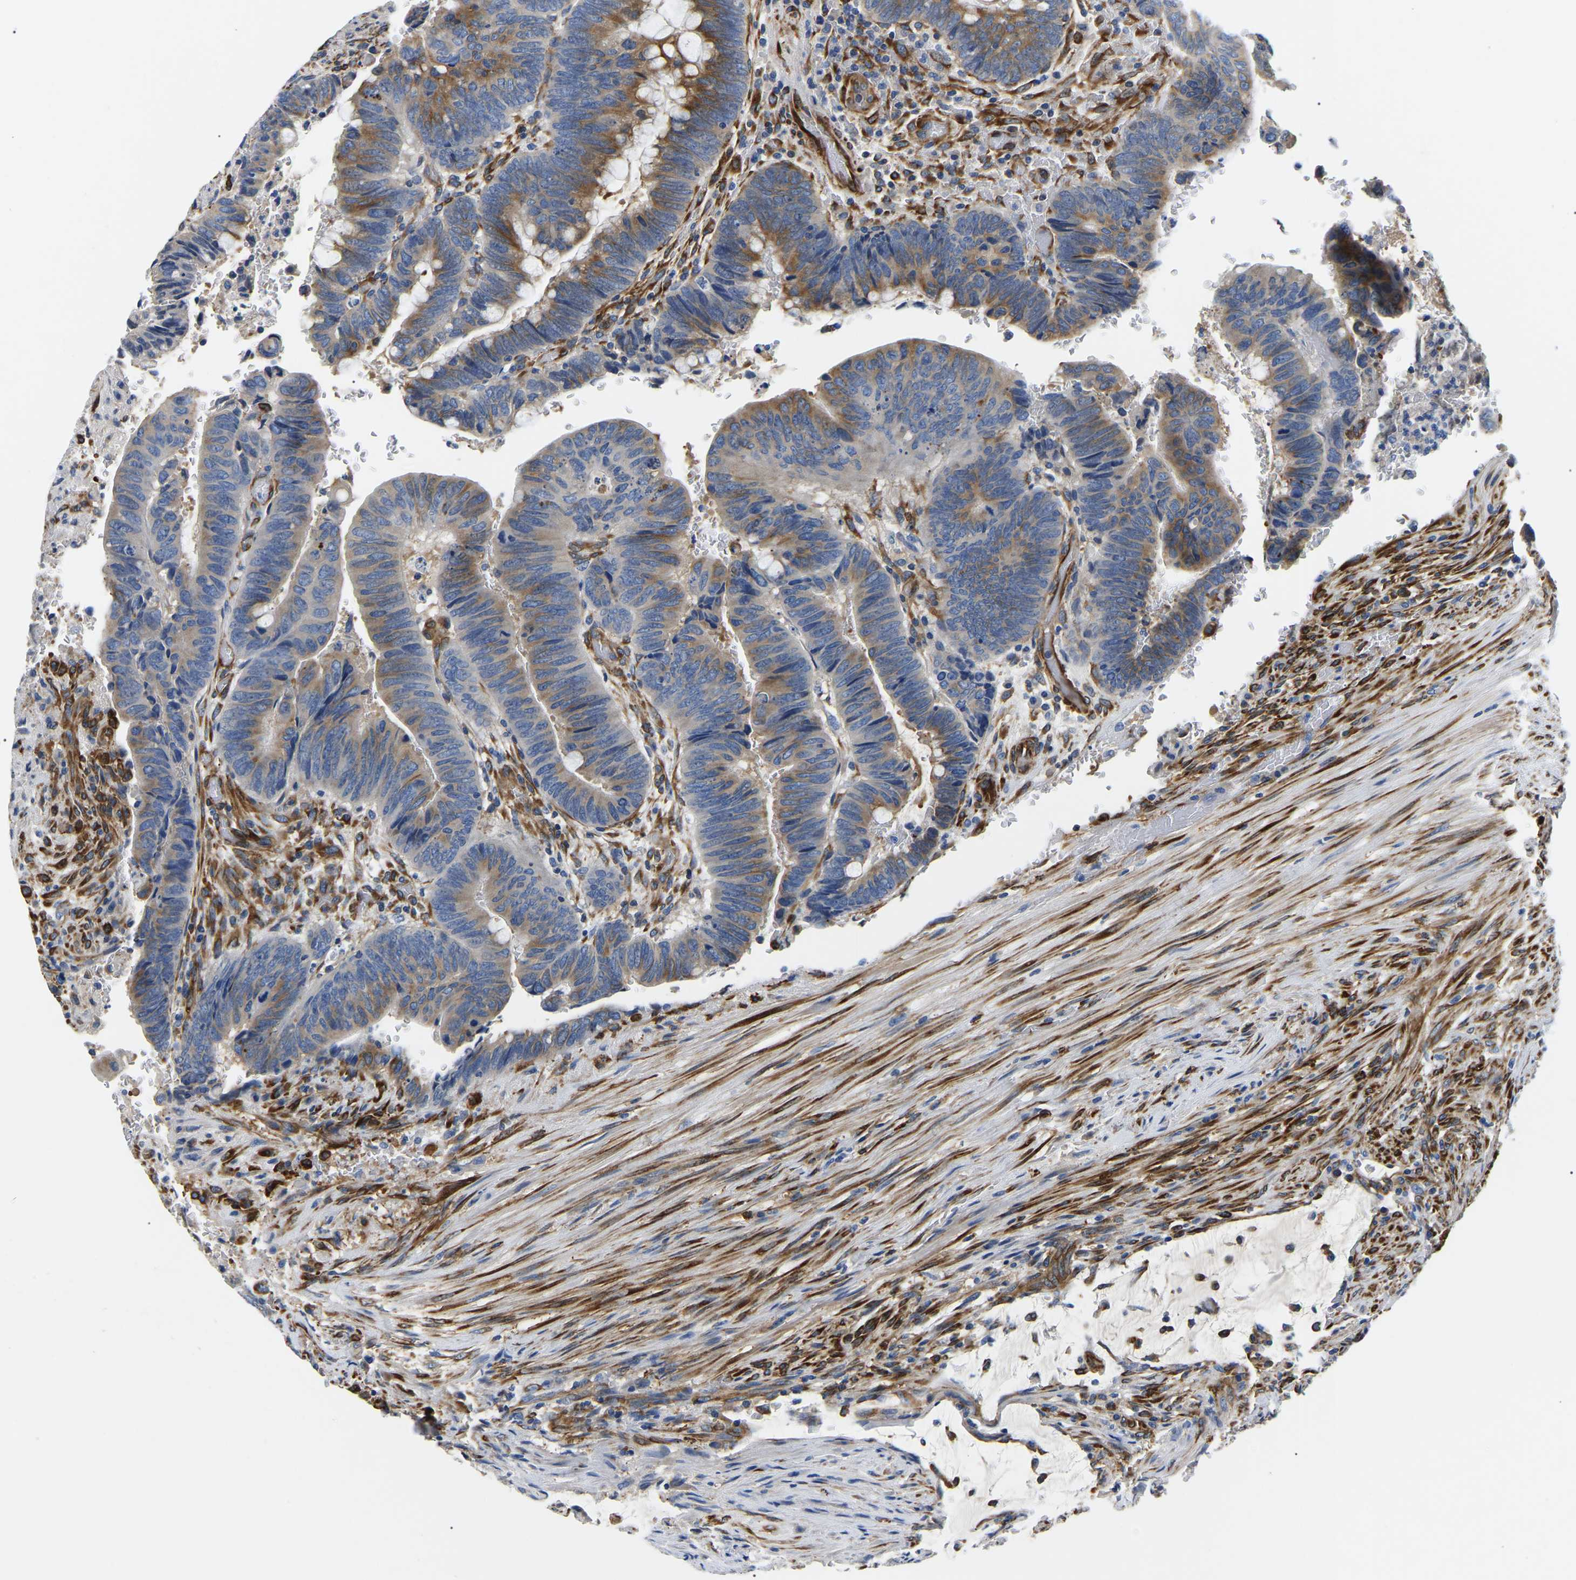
{"staining": {"intensity": "moderate", "quantity": "25%-75%", "location": "cytoplasmic/membranous"}, "tissue": "colorectal cancer", "cell_type": "Tumor cells", "image_type": "cancer", "snomed": [{"axis": "morphology", "description": "Normal tissue, NOS"}, {"axis": "morphology", "description": "Adenocarcinoma, NOS"}, {"axis": "topography", "description": "Rectum"}], "caption": "Approximately 25%-75% of tumor cells in colorectal cancer (adenocarcinoma) display moderate cytoplasmic/membranous protein staining as visualized by brown immunohistochemical staining.", "gene": "DUSP8", "patient": {"sex": "male", "age": 92}}